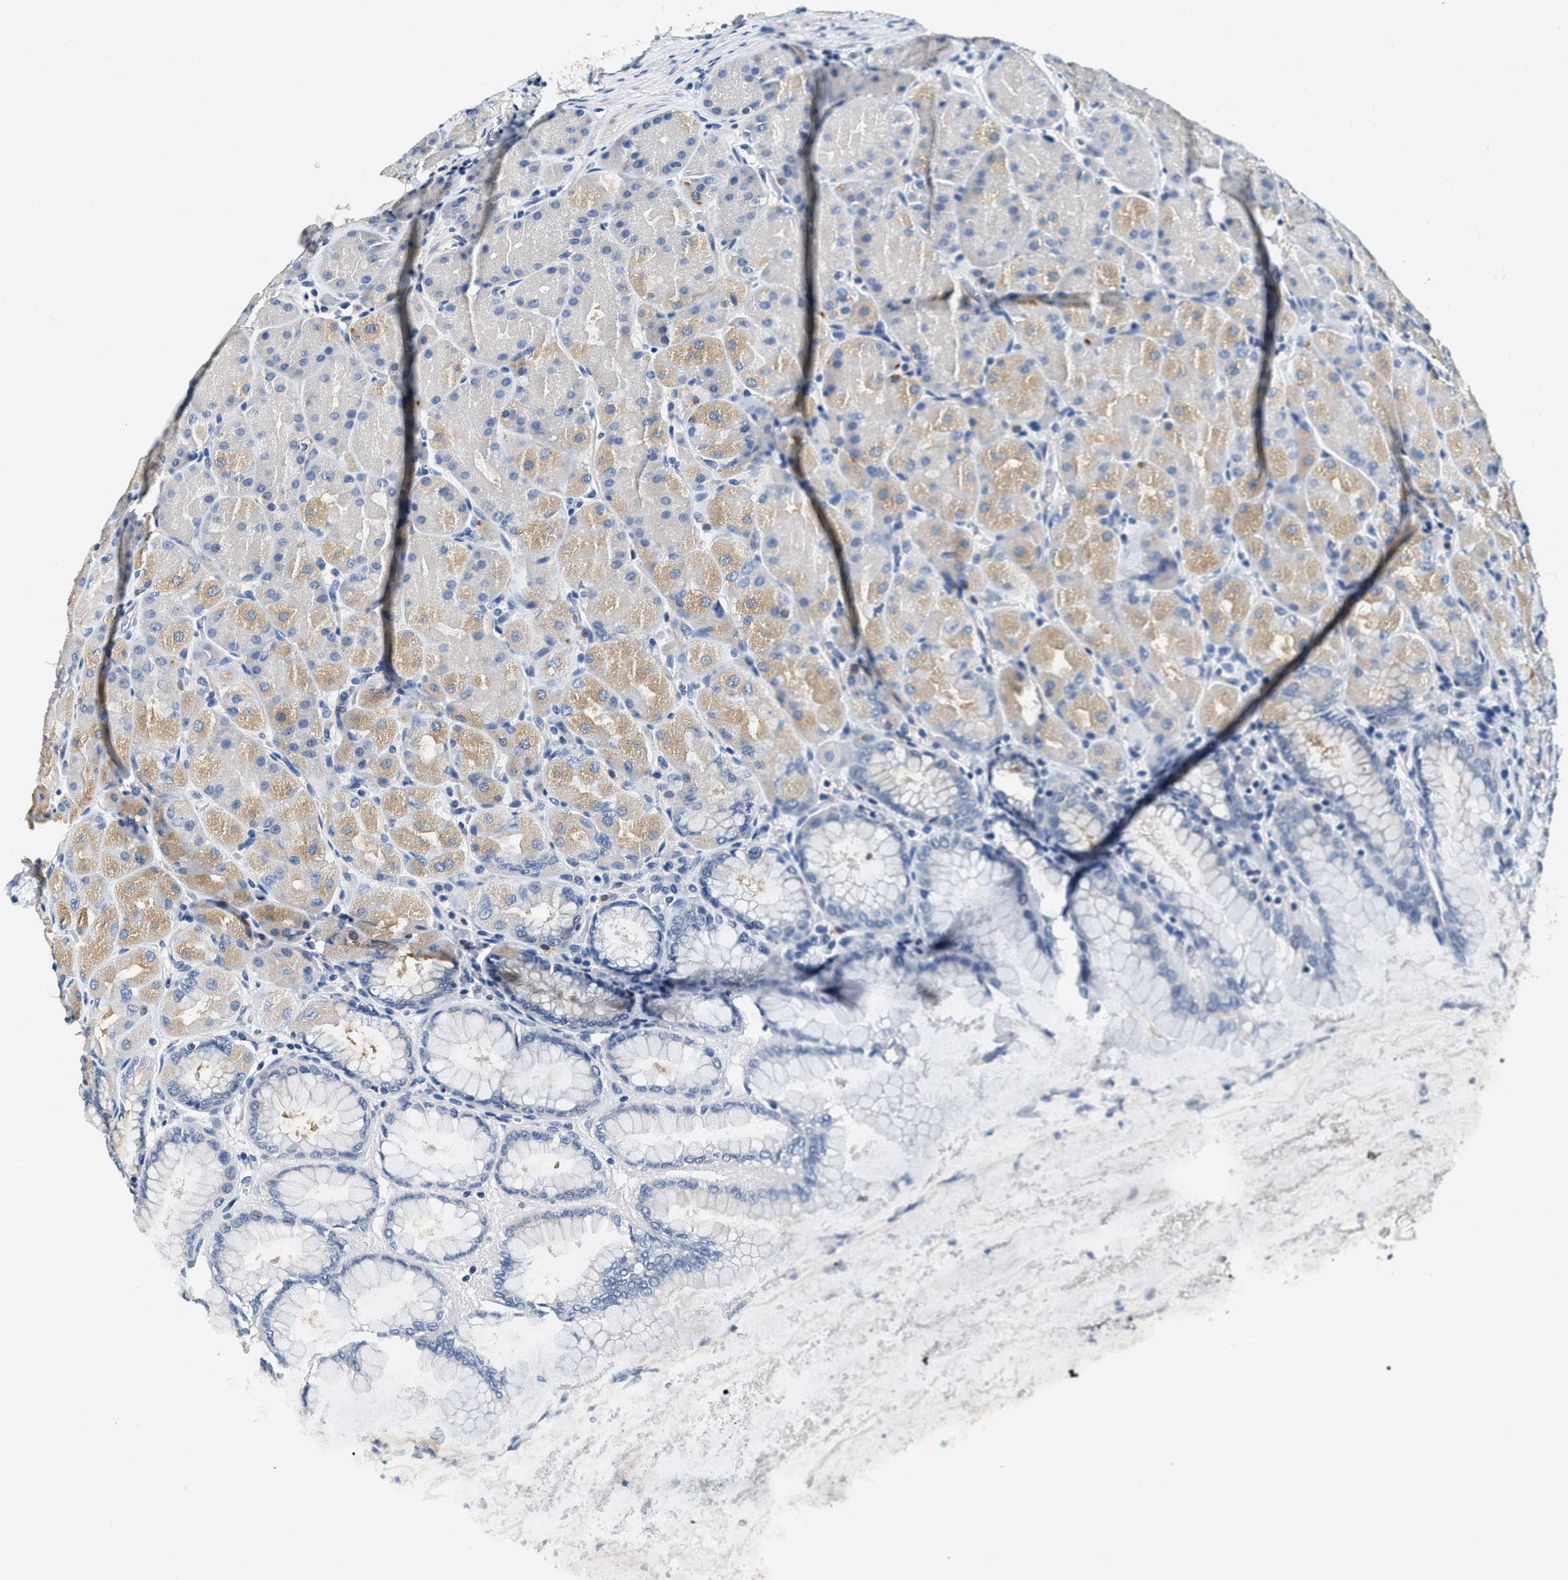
{"staining": {"intensity": "moderate", "quantity": "25%-75%", "location": "cytoplasmic/membranous"}, "tissue": "stomach", "cell_type": "Glandular cells", "image_type": "normal", "snomed": [{"axis": "morphology", "description": "Normal tissue, NOS"}, {"axis": "topography", "description": "Stomach, upper"}], "caption": "Moderate cytoplasmic/membranous protein staining is identified in approximately 25%-75% of glandular cells in stomach. Using DAB (3,3'-diaminobenzidine) (brown) and hematoxylin (blue) stains, captured at high magnification using brightfield microscopy.", "gene": "EIF2AK2", "patient": {"sex": "female", "age": 56}}